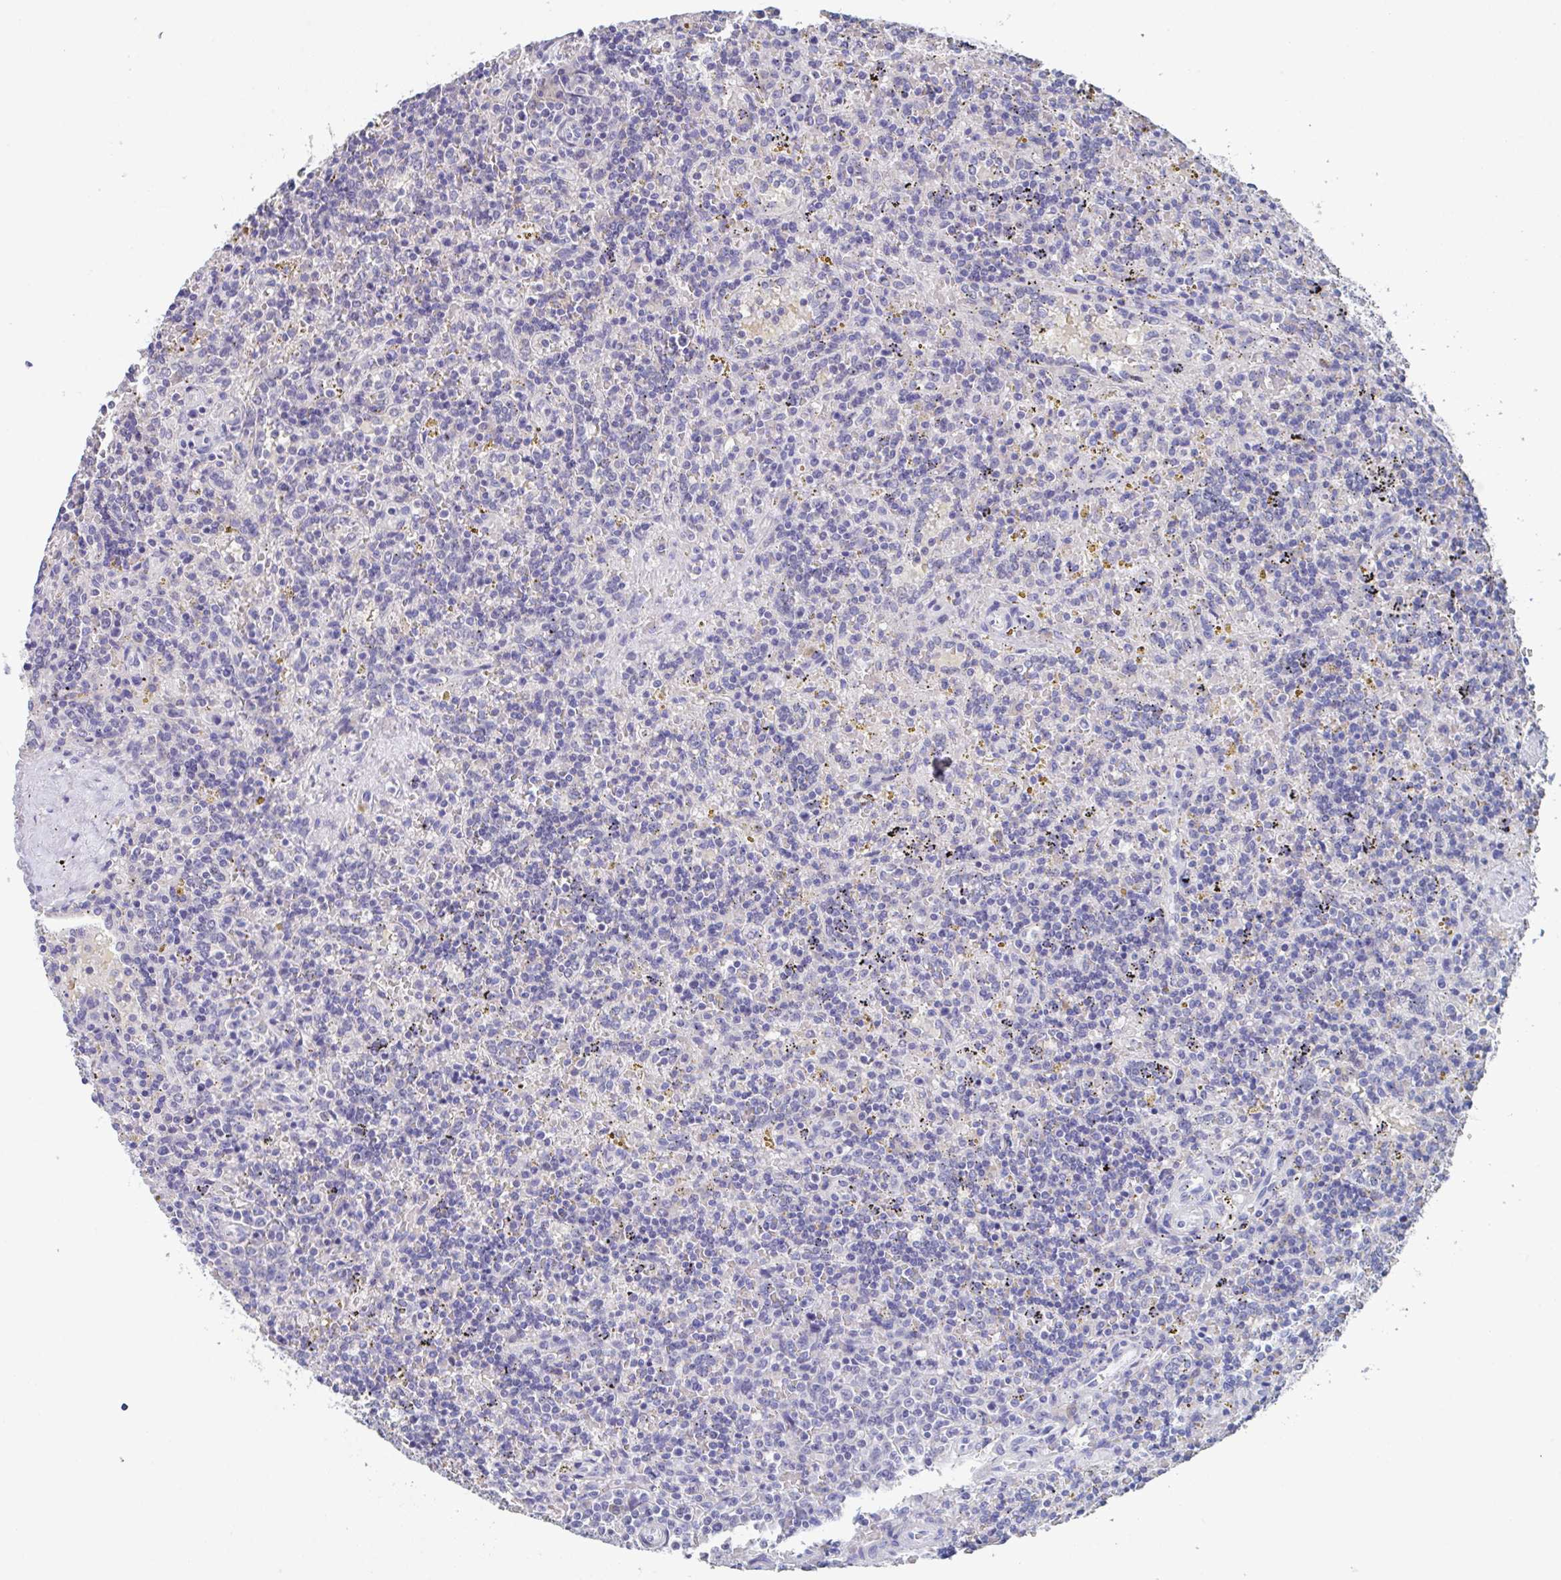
{"staining": {"intensity": "negative", "quantity": "none", "location": "none"}, "tissue": "lymphoma", "cell_type": "Tumor cells", "image_type": "cancer", "snomed": [{"axis": "morphology", "description": "Malignant lymphoma, non-Hodgkin's type, Low grade"}, {"axis": "topography", "description": "Spleen"}], "caption": "This is an immunohistochemistry micrograph of low-grade malignant lymphoma, non-Hodgkin's type. There is no expression in tumor cells.", "gene": "LRRC58", "patient": {"sex": "male", "age": 67}}